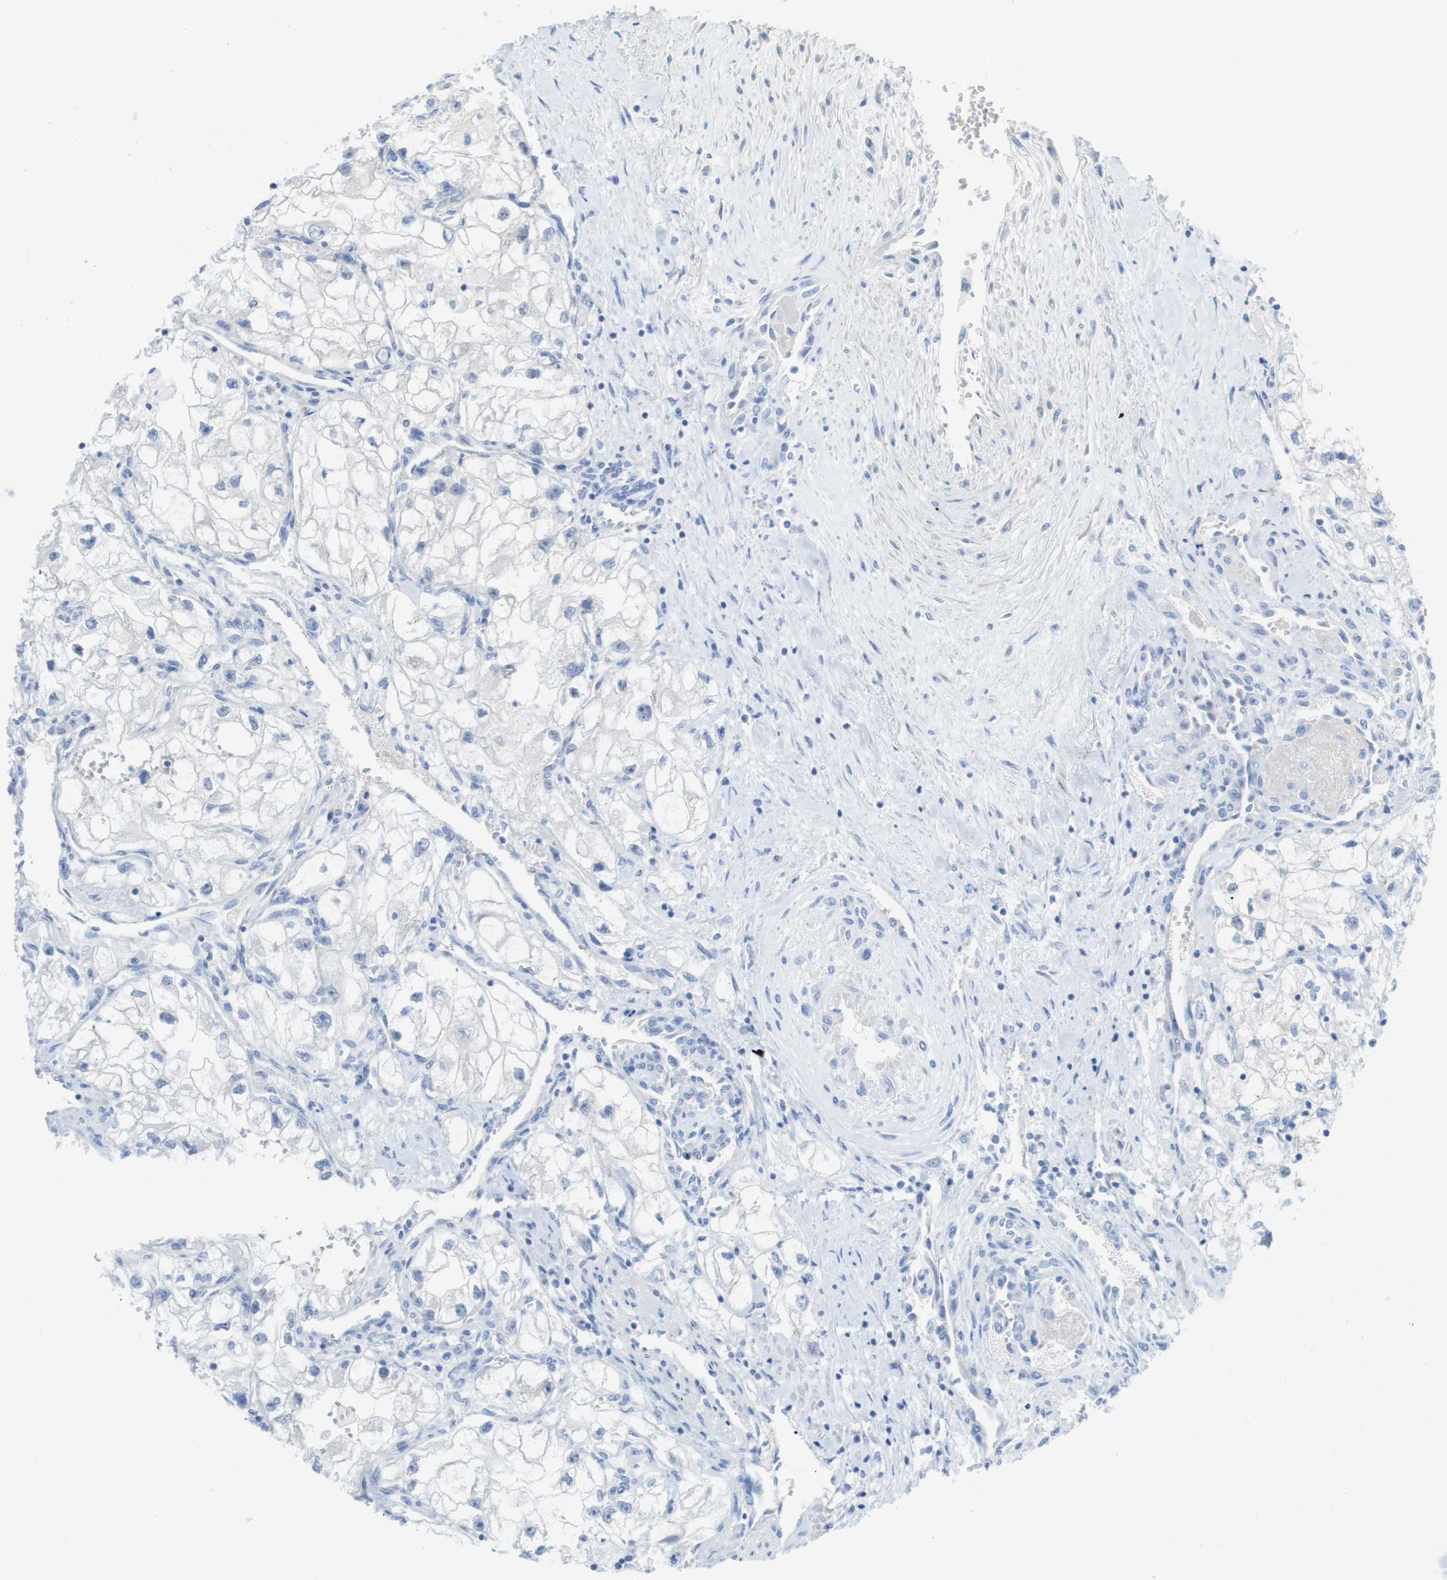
{"staining": {"intensity": "negative", "quantity": "none", "location": "none"}, "tissue": "renal cancer", "cell_type": "Tumor cells", "image_type": "cancer", "snomed": [{"axis": "morphology", "description": "Adenocarcinoma, NOS"}, {"axis": "topography", "description": "Kidney"}], "caption": "DAB immunohistochemical staining of human renal cancer shows no significant expression in tumor cells.", "gene": "MYL3", "patient": {"sex": "female", "age": 70}}